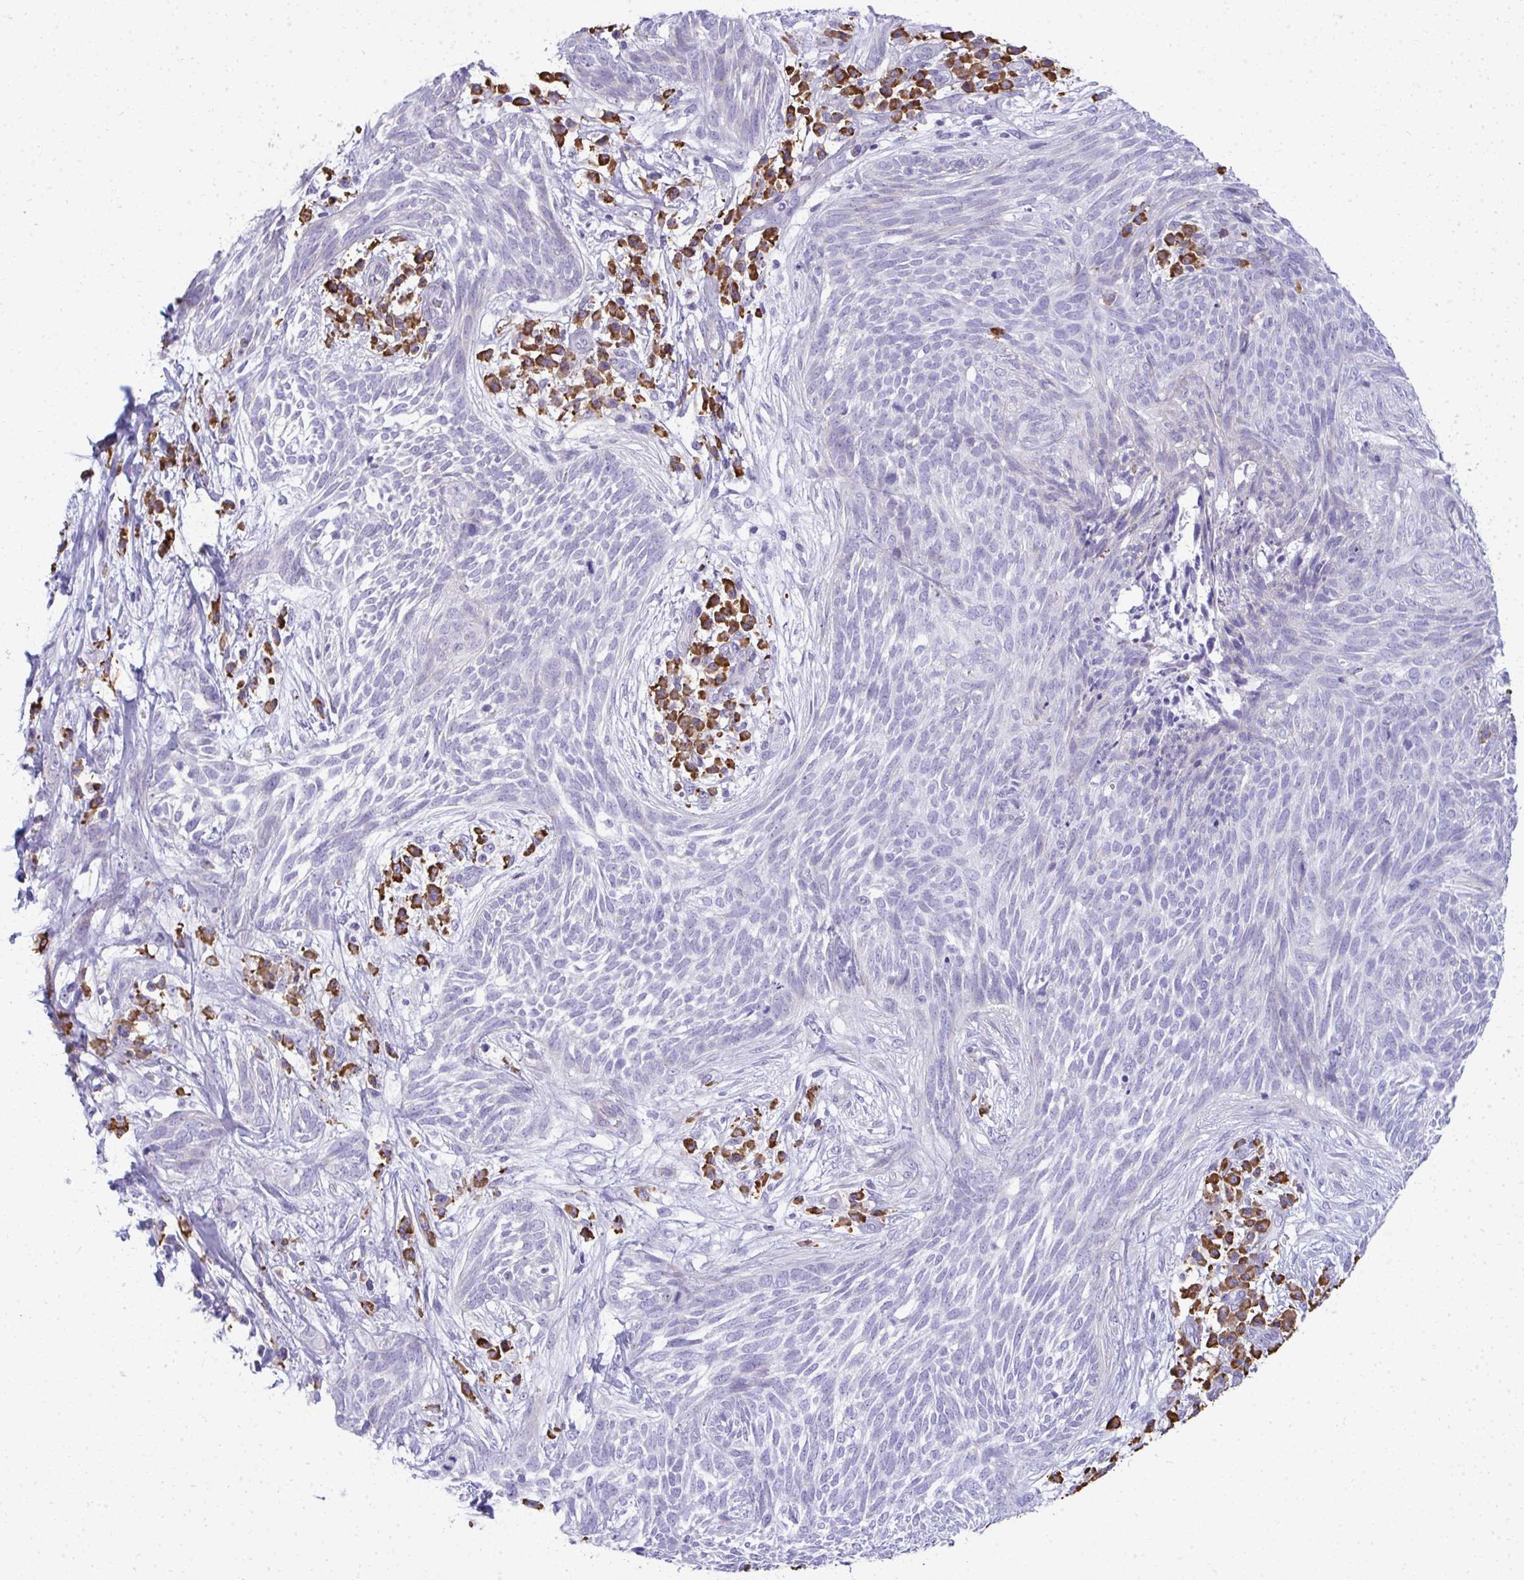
{"staining": {"intensity": "negative", "quantity": "none", "location": "none"}, "tissue": "skin cancer", "cell_type": "Tumor cells", "image_type": "cancer", "snomed": [{"axis": "morphology", "description": "Basal cell carcinoma"}, {"axis": "topography", "description": "Skin"}, {"axis": "topography", "description": "Skin, foot"}], "caption": "The histopathology image demonstrates no significant positivity in tumor cells of skin basal cell carcinoma.", "gene": "PUS7L", "patient": {"sex": "female", "age": 86}}